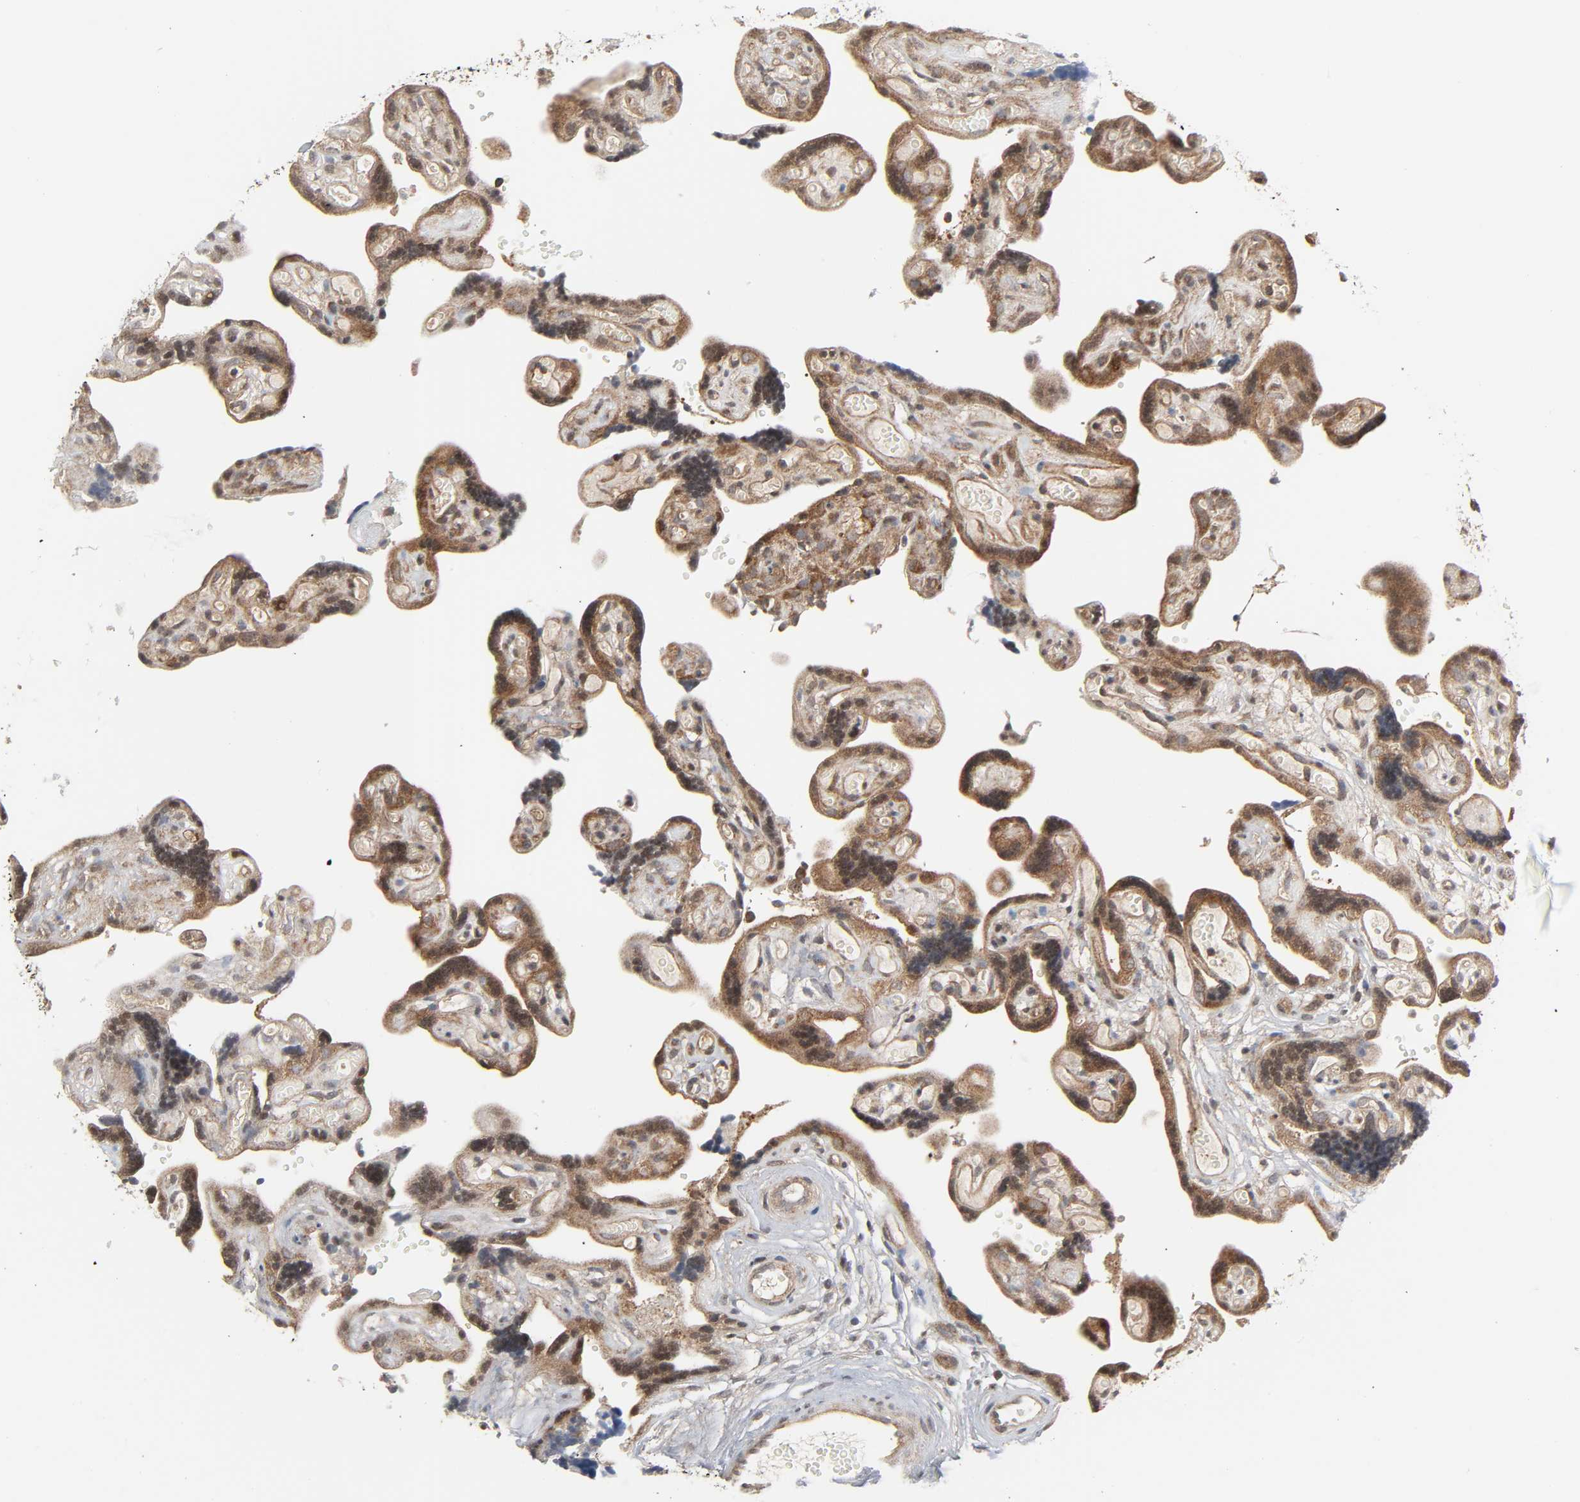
{"staining": {"intensity": "moderate", "quantity": ">75%", "location": "cytoplasmic/membranous"}, "tissue": "placenta", "cell_type": "Decidual cells", "image_type": "normal", "snomed": [{"axis": "morphology", "description": "Normal tissue, NOS"}, {"axis": "topography", "description": "Placenta"}], "caption": "Immunohistochemistry (IHC) of benign human placenta exhibits medium levels of moderate cytoplasmic/membranous positivity in approximately >75% of decidual cells.", "gene": "GSK3A", "patient": {"sex": "female", "age": 30}}